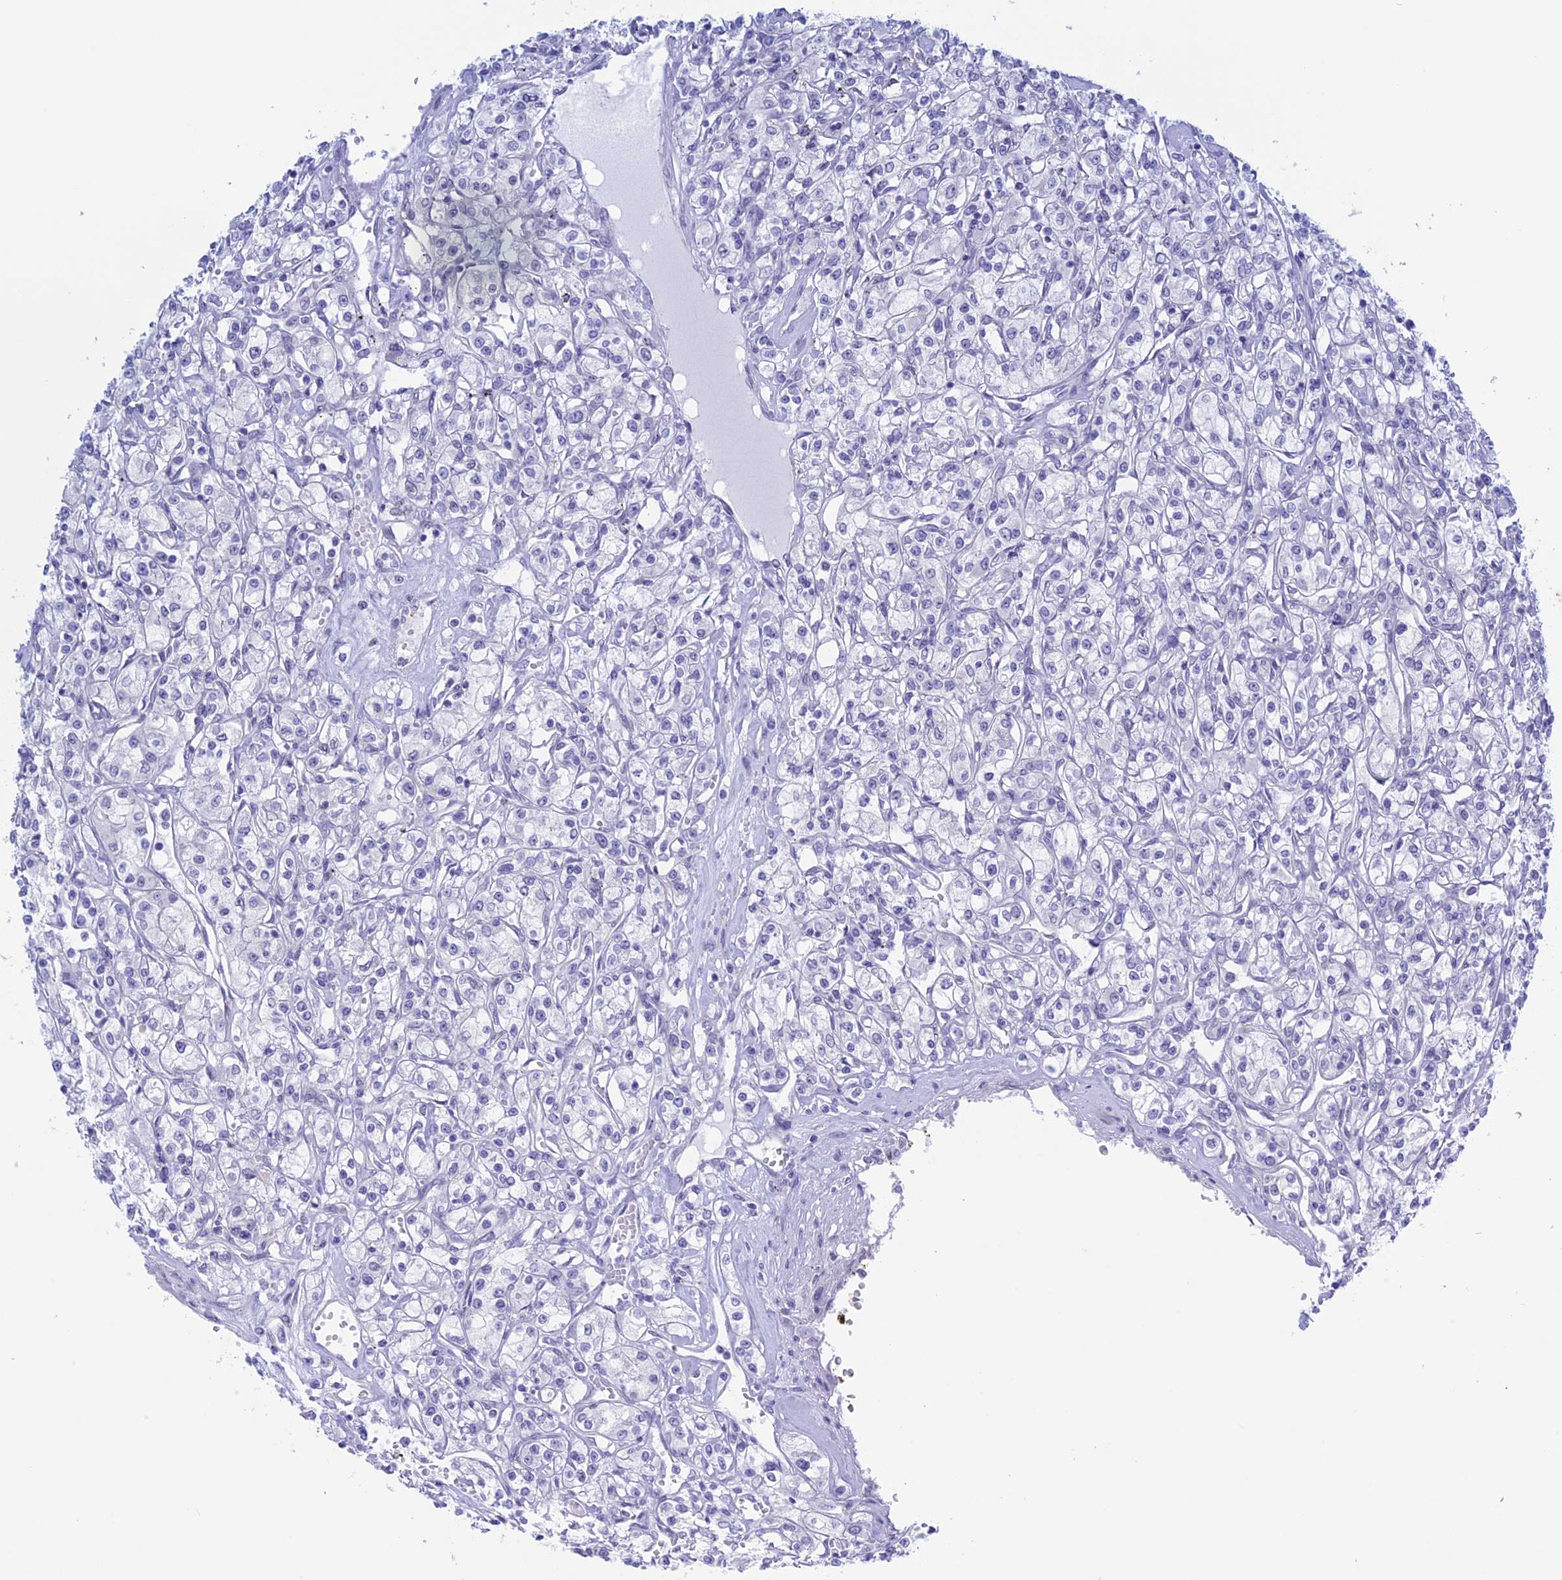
{"staining": {"intensity": "negative", "quantity": "none", "location": "none"}, "tissue": "renal cancer", "cell_type": "Tumor cells", "image_type": "cancer", "snomed": [{"axis": "morphology", "description": "Adenocarcinoma, NOS"}, {"axis": "topography", "description": "Kidney"}], "caption": "The image demonstrates no significant positivity in tumor cells of renal cancer (adenocarcinoma).", "gene": "LHFPL2", "patient": {"sex": "female", "age": 59}}